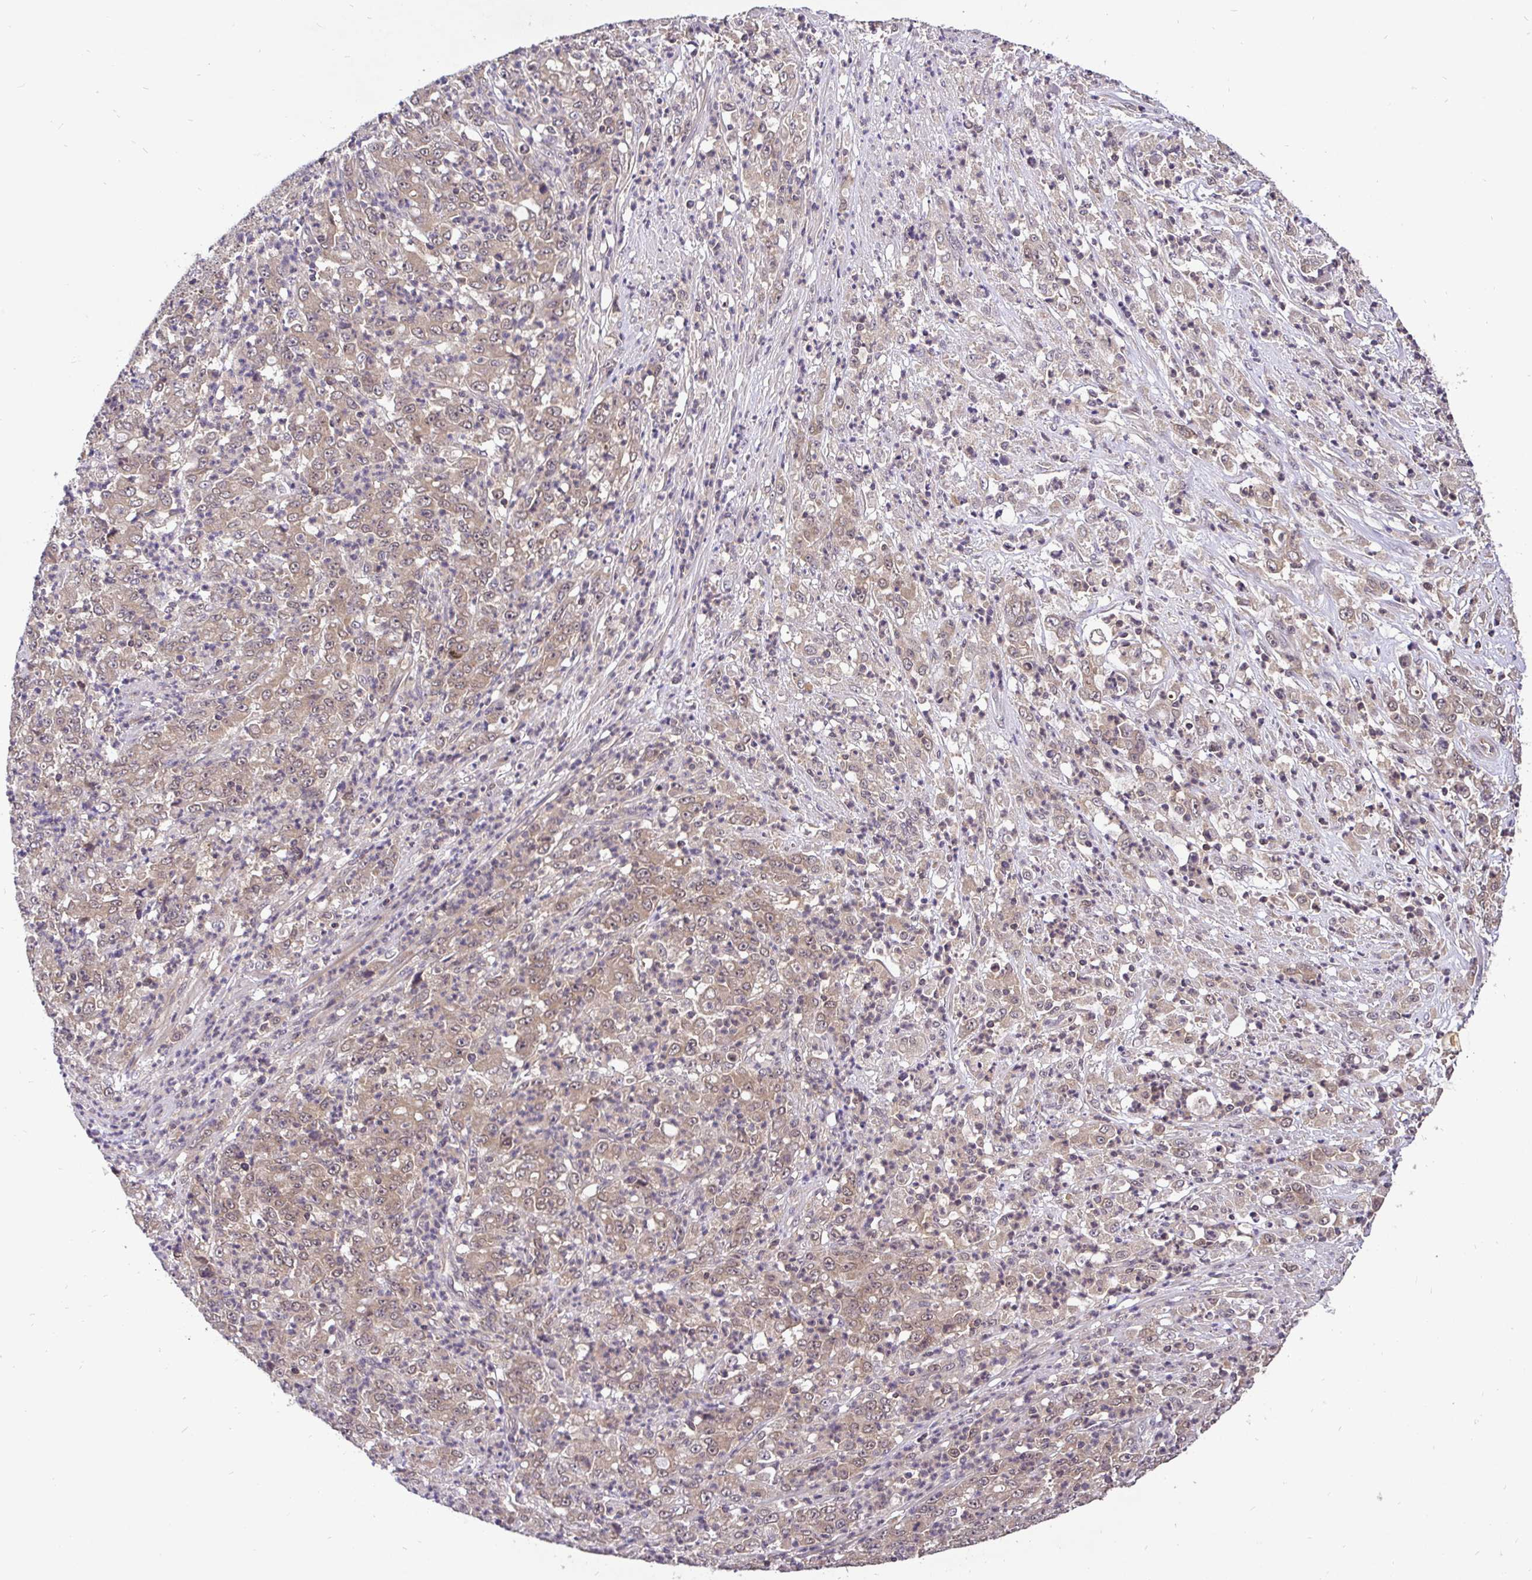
{"staining": {"intensity": "moderate", "quantity": ">75%", "location": "cytoplasmic/membranous,nuclear"}, "tissue": "stomach cancer", "cell_type": "Tumor cells", "image_type": "cancer", "snomed": [{"axis": "morphology", "description": "Adenocarcinoma, NOS"}, {"axis": "topography", "description": "Stomach, lower"}], "caption": "This is a histology image of immunohistochemistry (IHC) staining of stomach cancer (adenocarcinoma), which shows moderate staining in the cytoplasmic/membranous and nuclear of tumor cells.", "gene": "UBE2M", "patient": {"sex": "female", "age": 71}}